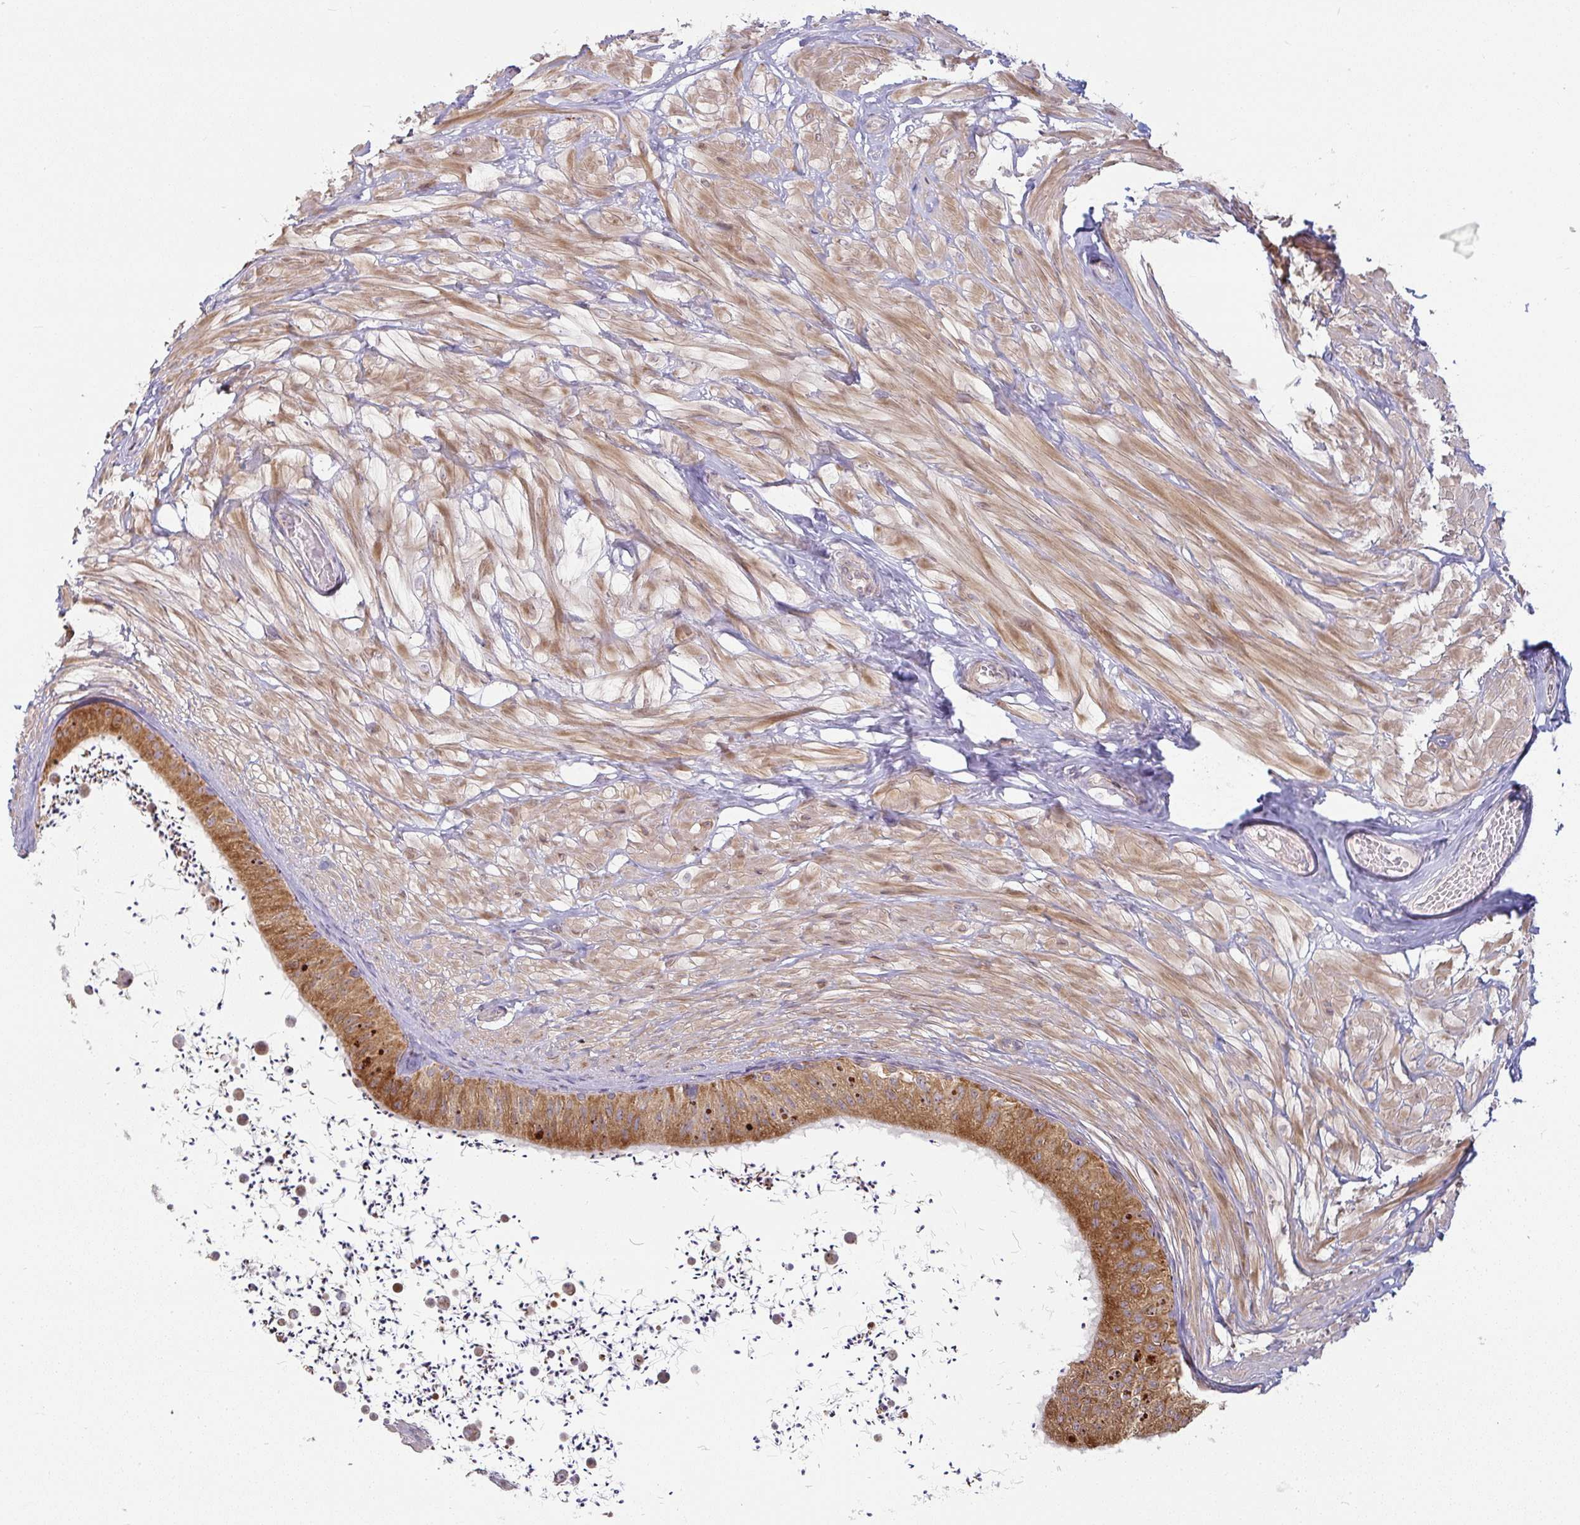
{"staining": {"intensity": "moderate", "quantity": "25%-75%", "location": "cytoplasmic/membranous"}, "tissue": "epididymis", "cell_type": "Glandular cells", "image_type": "normal", "snomed": [{"axis": "morphology", "description": "Normal tissue, NOS"}, {"axis": "topography", "description": "Epididymis"}, {"axis": "topography", "description": "Peripheral nerve tissue"}], "caption": "Glandular cells reveal medium levels of moderate cytoplasmic/membranous positivity in approximately 25%-75% of cells in unremarkable epididymis.", "gene": "MOB1A", "patient": {"sex": "male", "age": 32}}